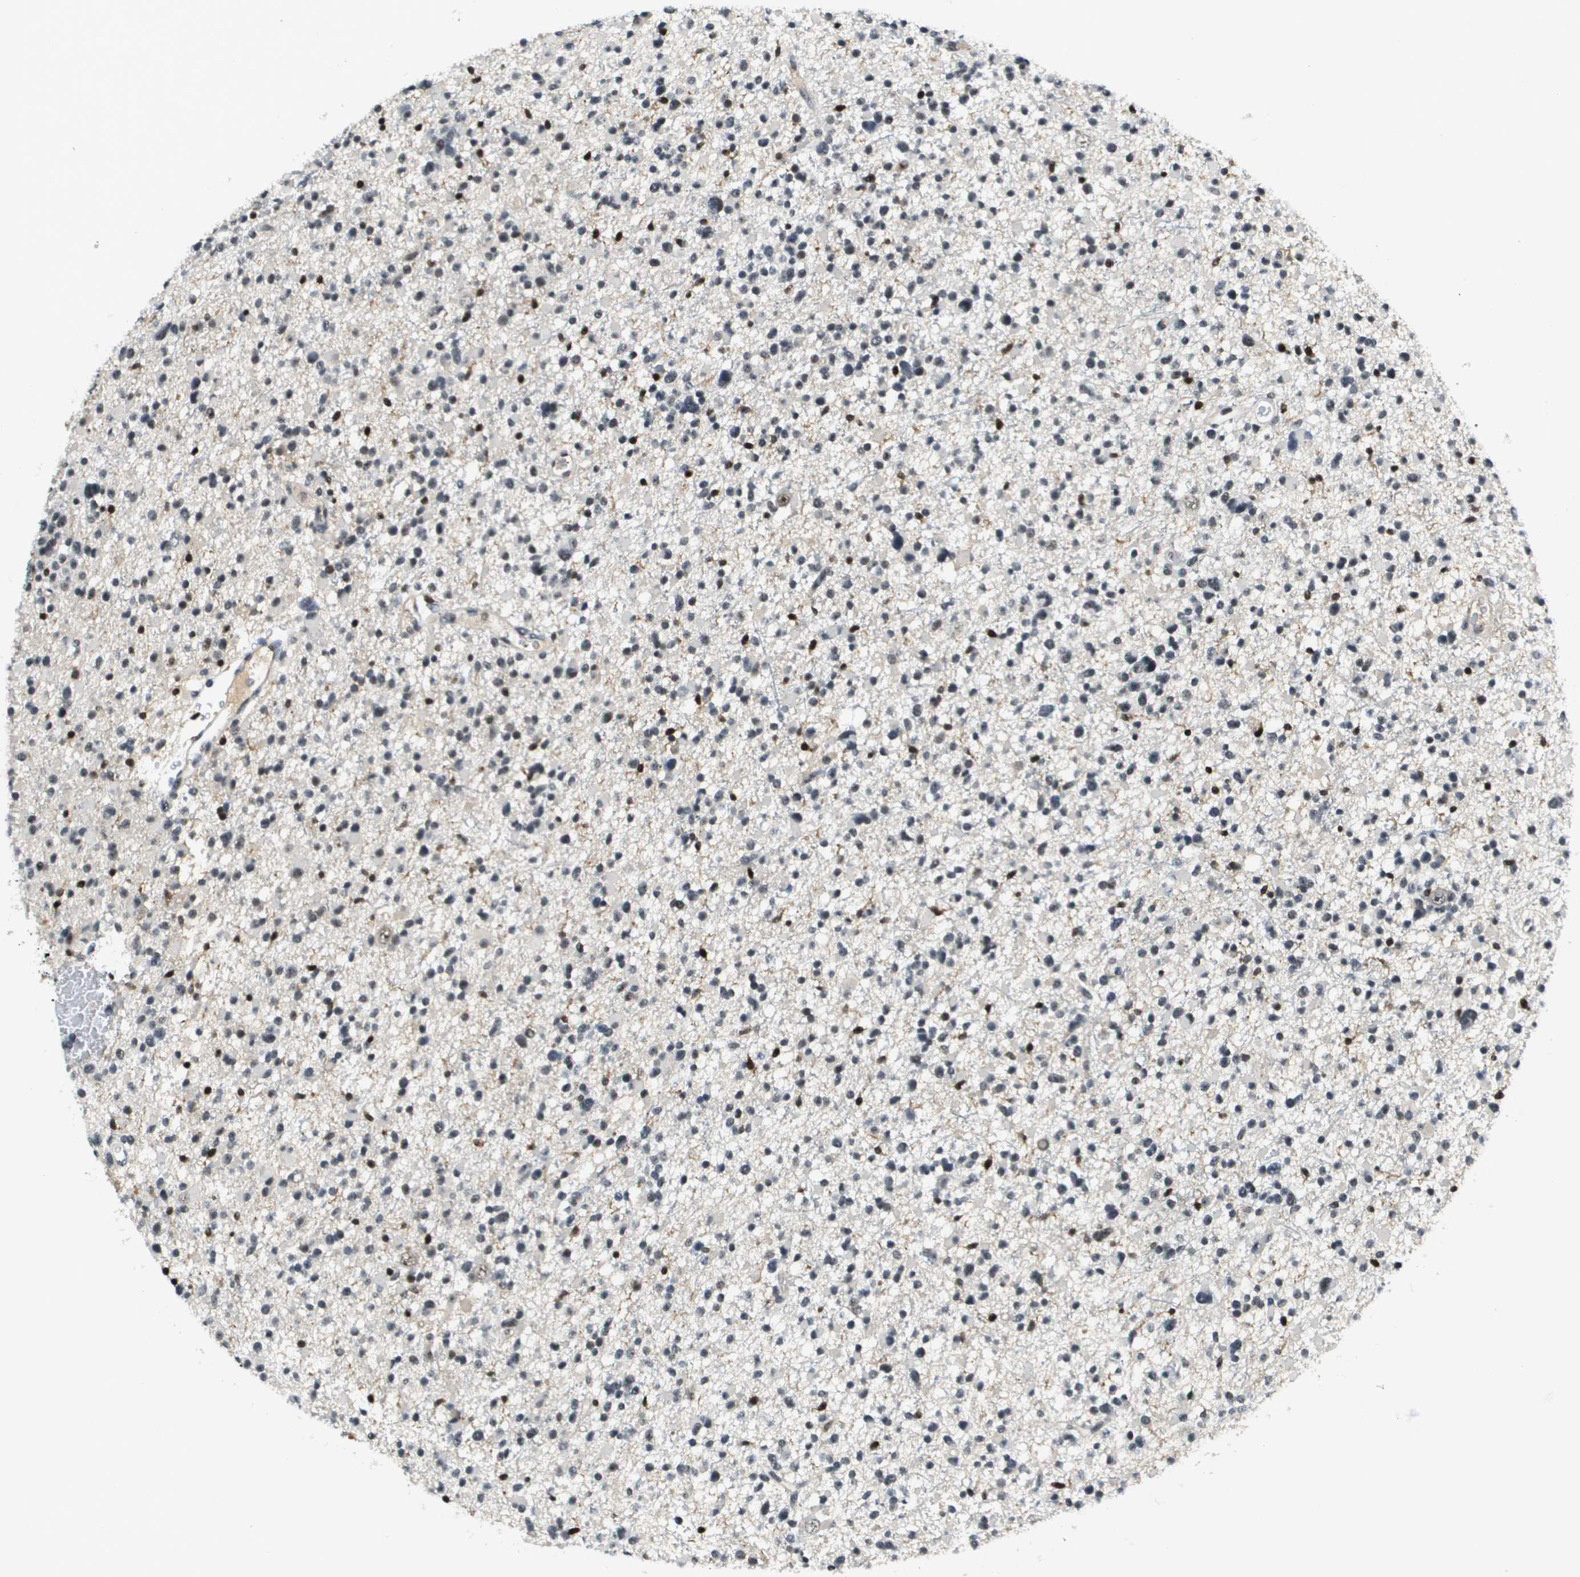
{"staining": {"intensity": "moderate", "quantity": "<25%", "location": "nuclear"}, "tissue": "glioma", "cell_type": "Tumor cells", "image_type": "cancer", "snomed": [{"axis": "morphology", "description": "Glioma, malignant, Low grade"}, {"axis": "topography", "description": "Brain"}], "caption": "Glioma stained with DAB (3,3'-diaminobenzidine) immunohistochemistry reveals low levels of moderate nuclear expression in about <25% of tumor cells. The protein is shown in brown color, while the nuclei are stained blue.", "gene": "EP400", "patient": {"sex": "female", "age": 22}}